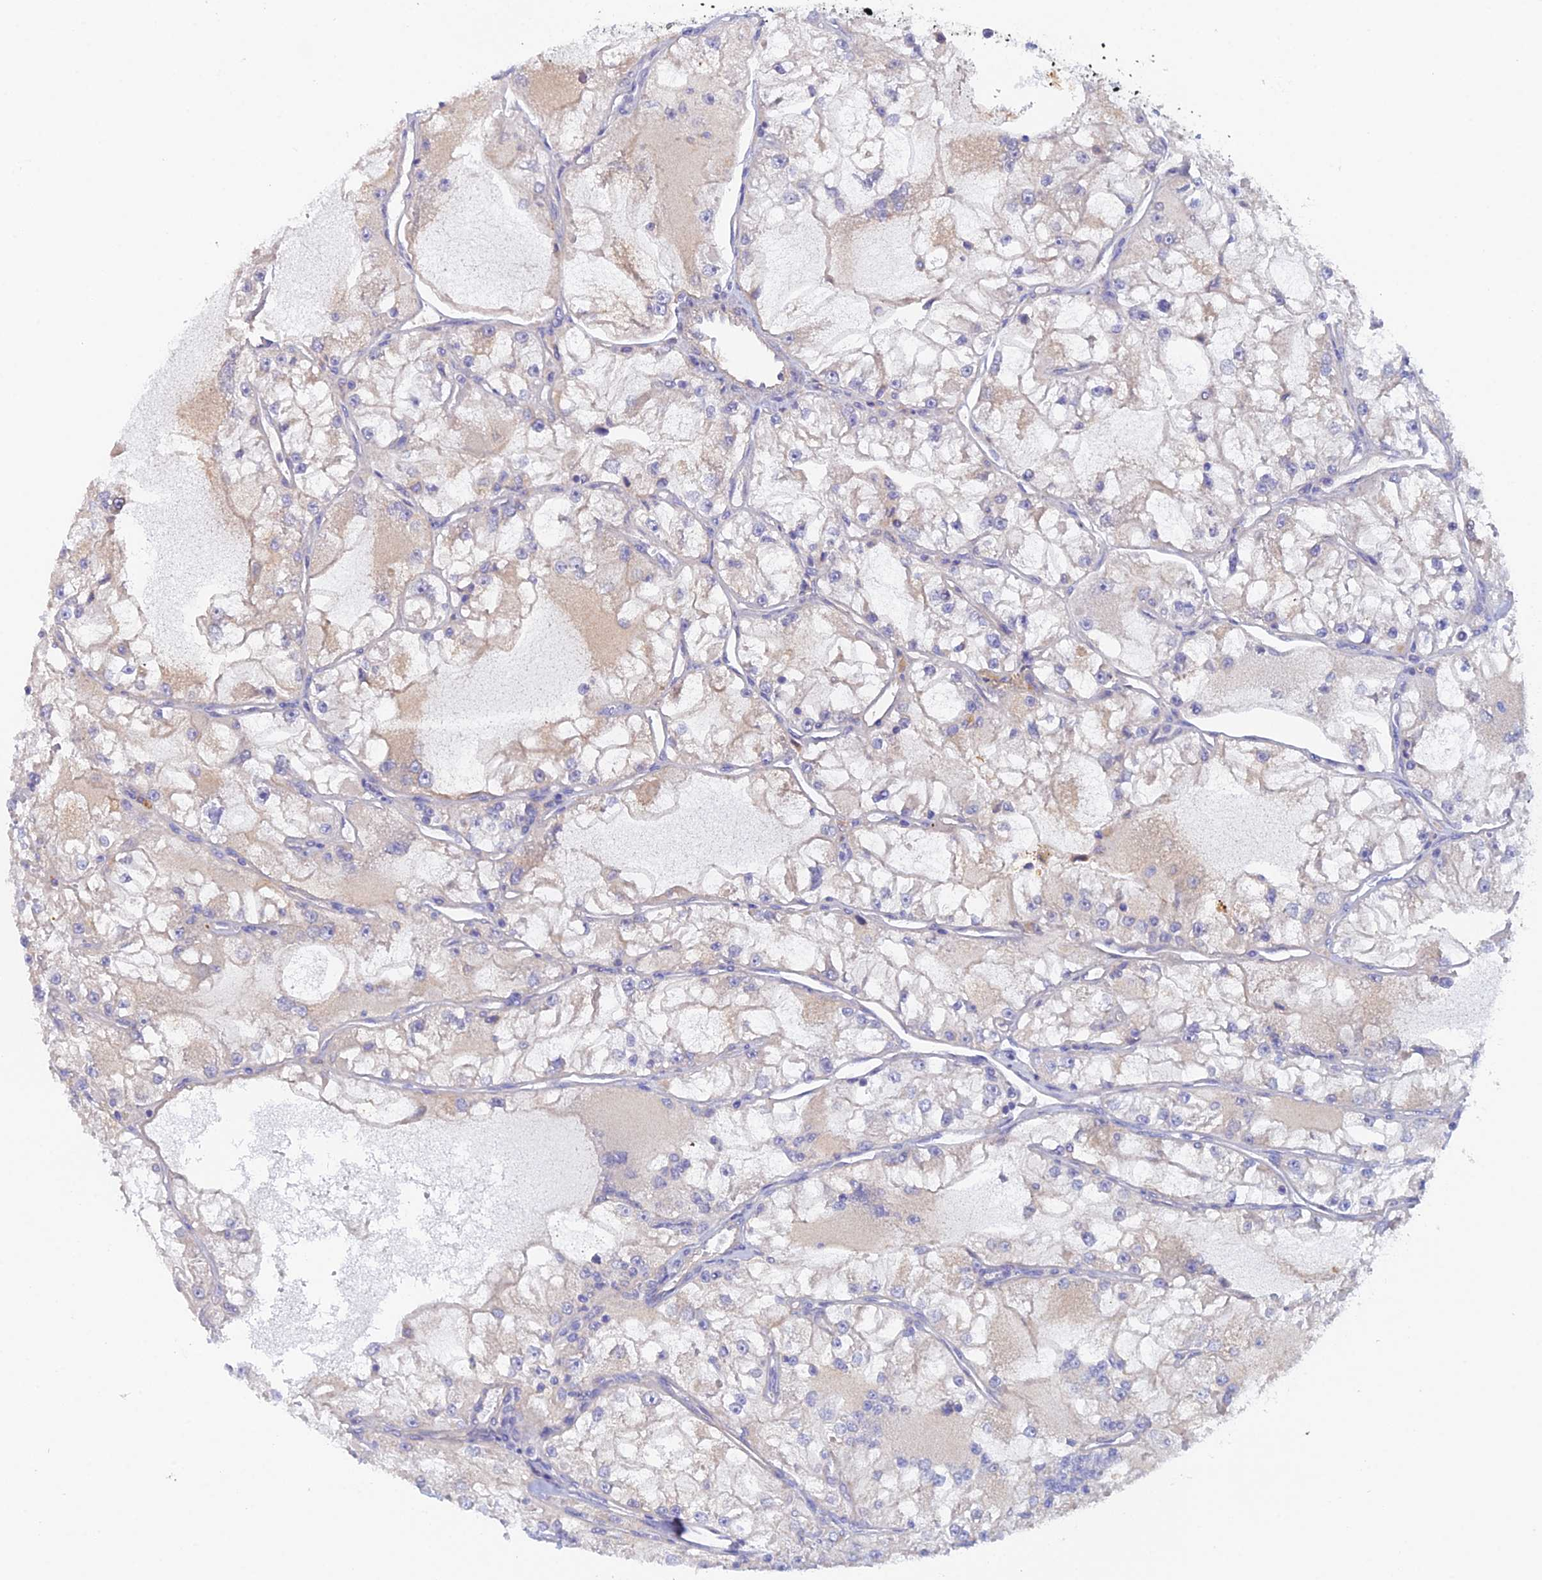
{"staining": {"intensity": "negative", "quantity": "none", "location": "none"}, "tissue": "renal cancer", "cell_type": "Tumor cells", "image_type": "cancer", "snomed": [{"axis": "morphology", "description": "Adenocarcinoma, NOS"}, {"axis": "topography", "description": "Kidney"}], "caption": "This is a micrograph of immunohistochemistry staining of renal cancer (adenocarcinoma), which shows no staining in tumor cells.", "gene": "FZR1", "patient": {"sex": "female", "age": 72}}